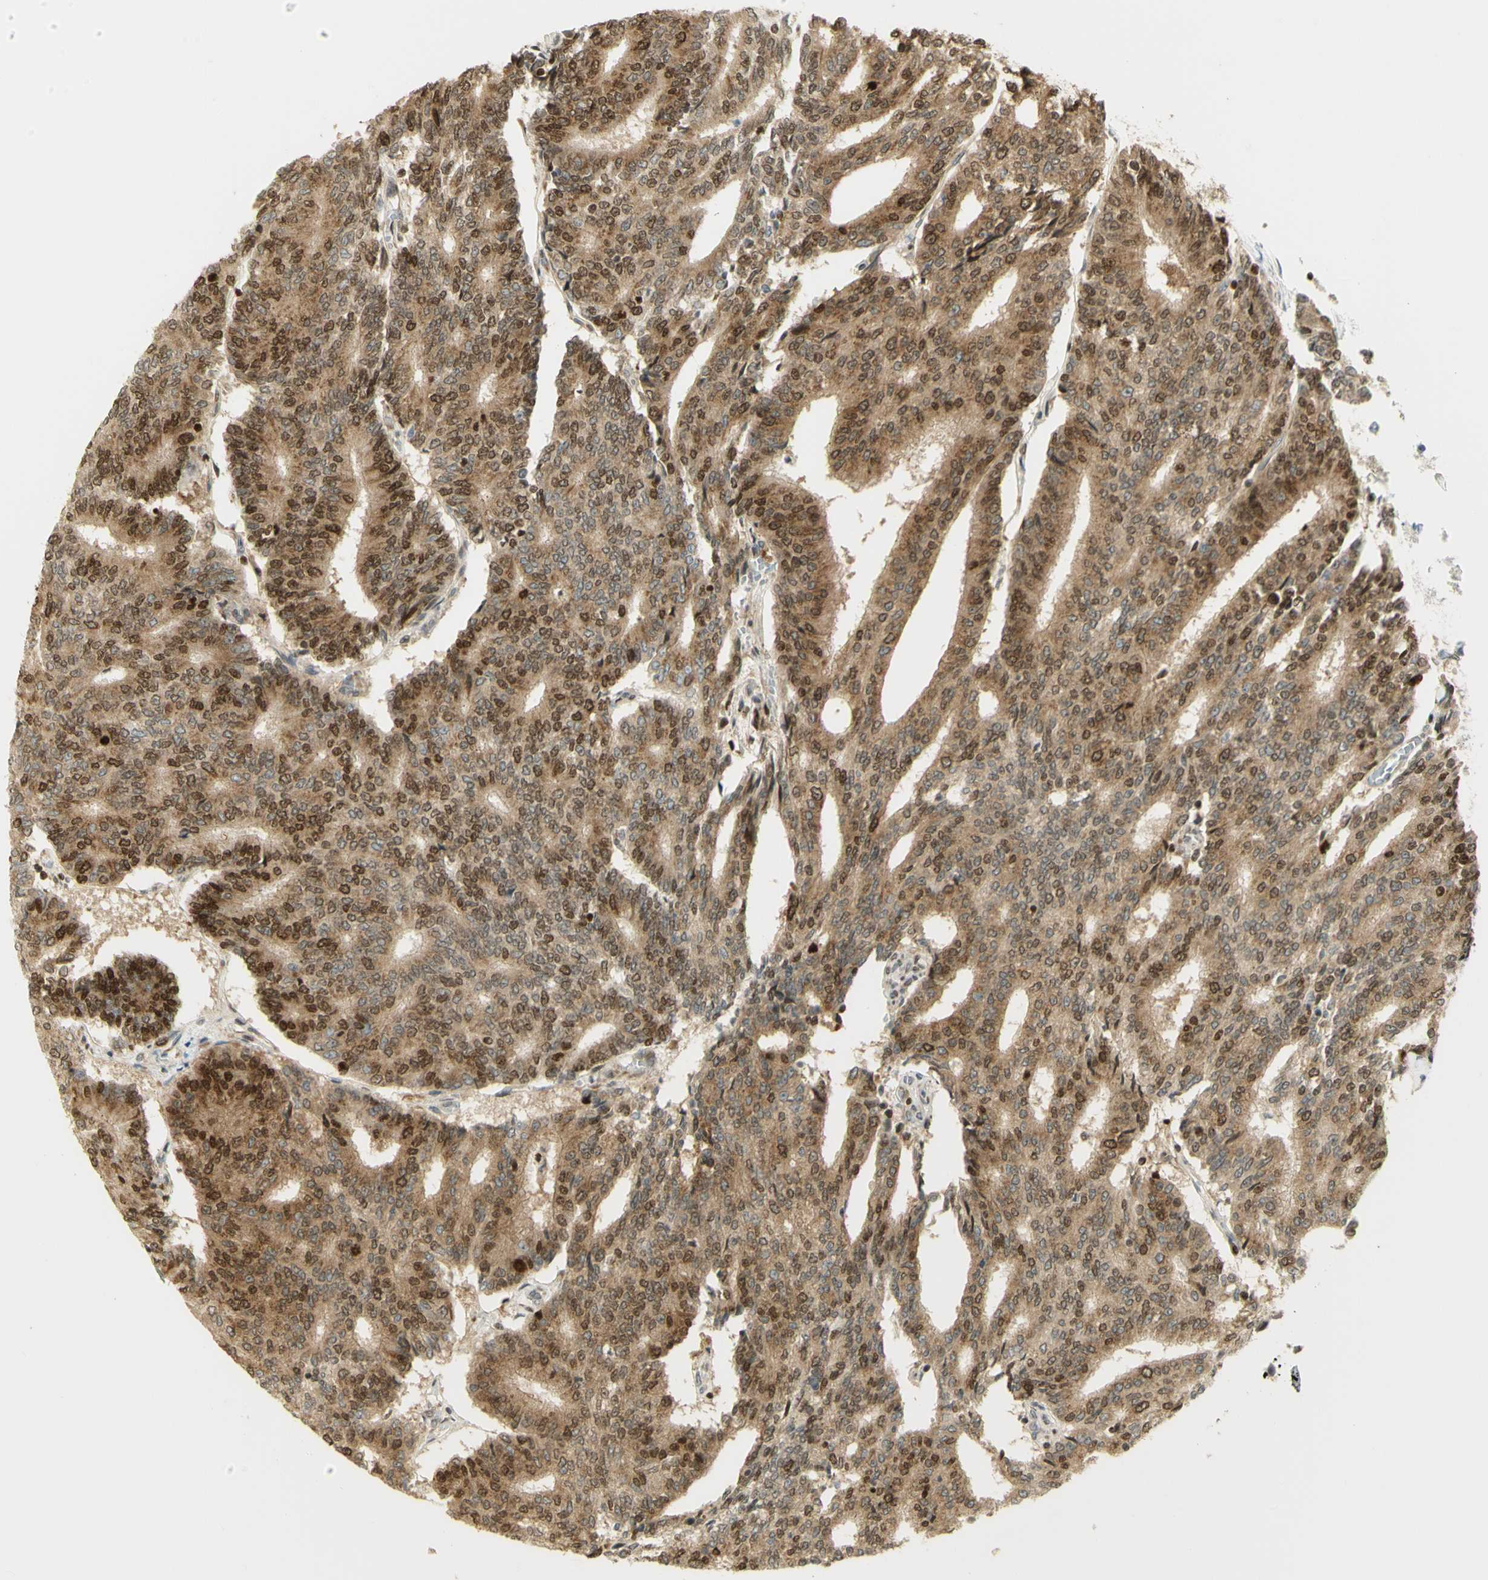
{"staining": {"intensity": "strong", "quantity": "25%-75%", "location": "cytoplasmic/membranous,nuclear"}, "tissue": "prostate cancer", "cell_type": "Tumor cells", "image_type": "cancer", "snomed": [{"axis": "morphology", "description": "Normal tissue, NOS"}, {"axis": "morphology", "description": "Adenocarcinoma, High grade"}, {"axis": "topography", "description": "Prostate"}, {"axis": "topography", "description": "Seminal veicle"}], "caption": "A photomicrograph of prostate cancer (high-grade adenocarcinoma) stained for a protein exhibits strong cytoplasmic/membranous and nuclear brown staining in tumor cells. (DAB (3,3'-diaminobenzidine) = brown stain, brightfield microscopy at high magnification).", "gene": "KIF11", "patient": {"sex": "male", "age": 55}}